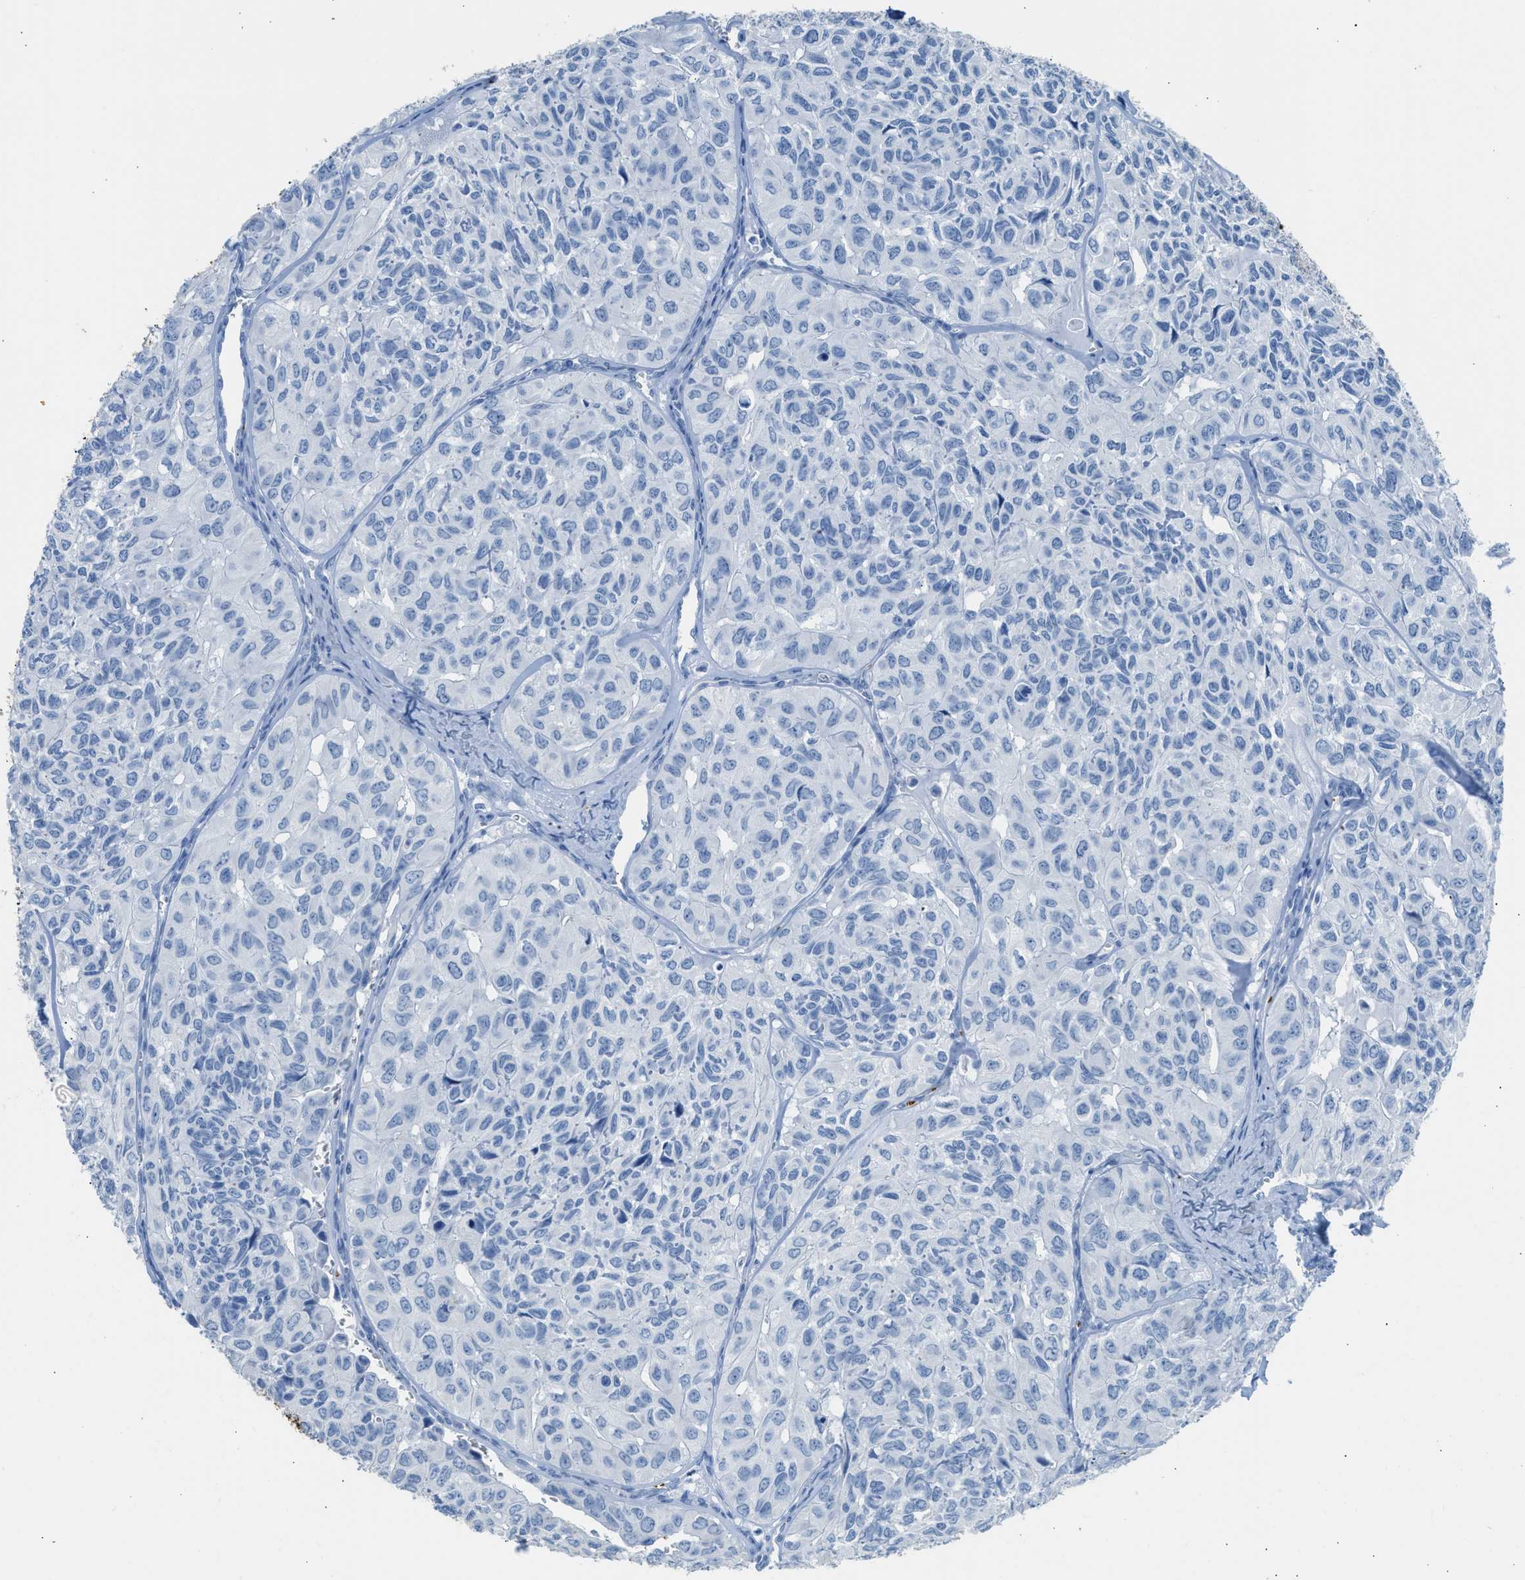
{"staining": {"intensity": "negative", "quantity": "none", "location": "none"}, "tissue": "head and neck cancer", "cell_type": "Tumor cells", "image_type": "cancer", "snomed": [{"axis": "morphology", "description": "Adenocarcinoma, NOS"}, {"axis": "topography", "description": "Salivary gland, NOS"}, {"axis": "topography", "description": "Head-Neck"}], "caption": "Histopathology image shows no protein positivity in tumor cells of adenocarcinoma (head and neck) tissue.", "gene": "FAIM2", "patient": {"sex": "female", "age": 76}}